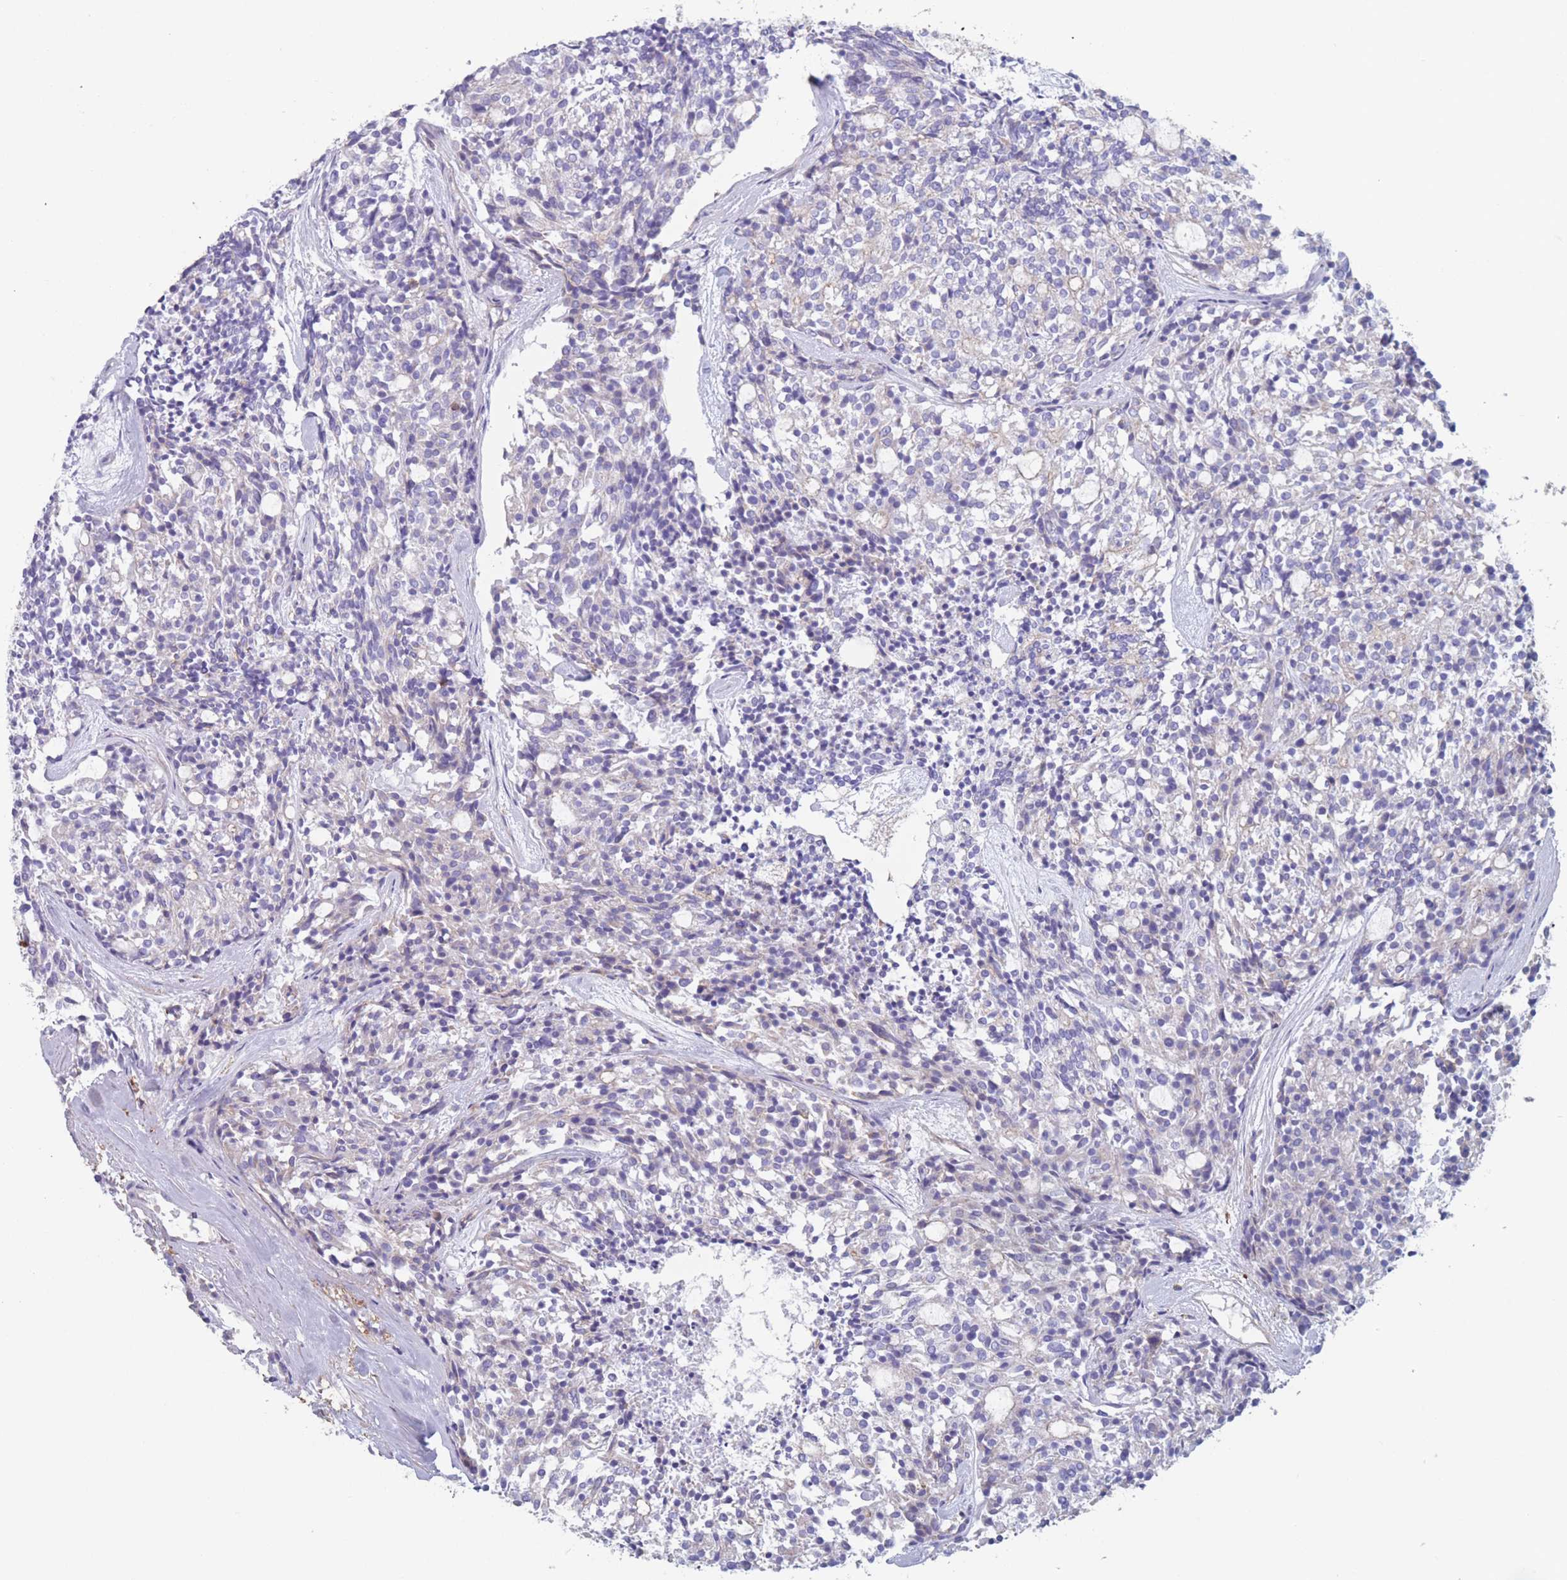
{"staining": {"intensity": "negative", "quantity": "none", "location": "none"}, "tissue": "carcinoid", "cell_type": "Tumor cells", "image_type": "cancer", "snomed": [{"axis": "morphology", "description": "Carcinoid, malignant, NOS"}, {"axis": "topography", "description": "Pancreas"}], "caption": "The micrograph displays no significant expression in tumor cells of malignant carcinoid.", "gene": "ADH1A", "patient": {"sex": "female", "age": 54}}